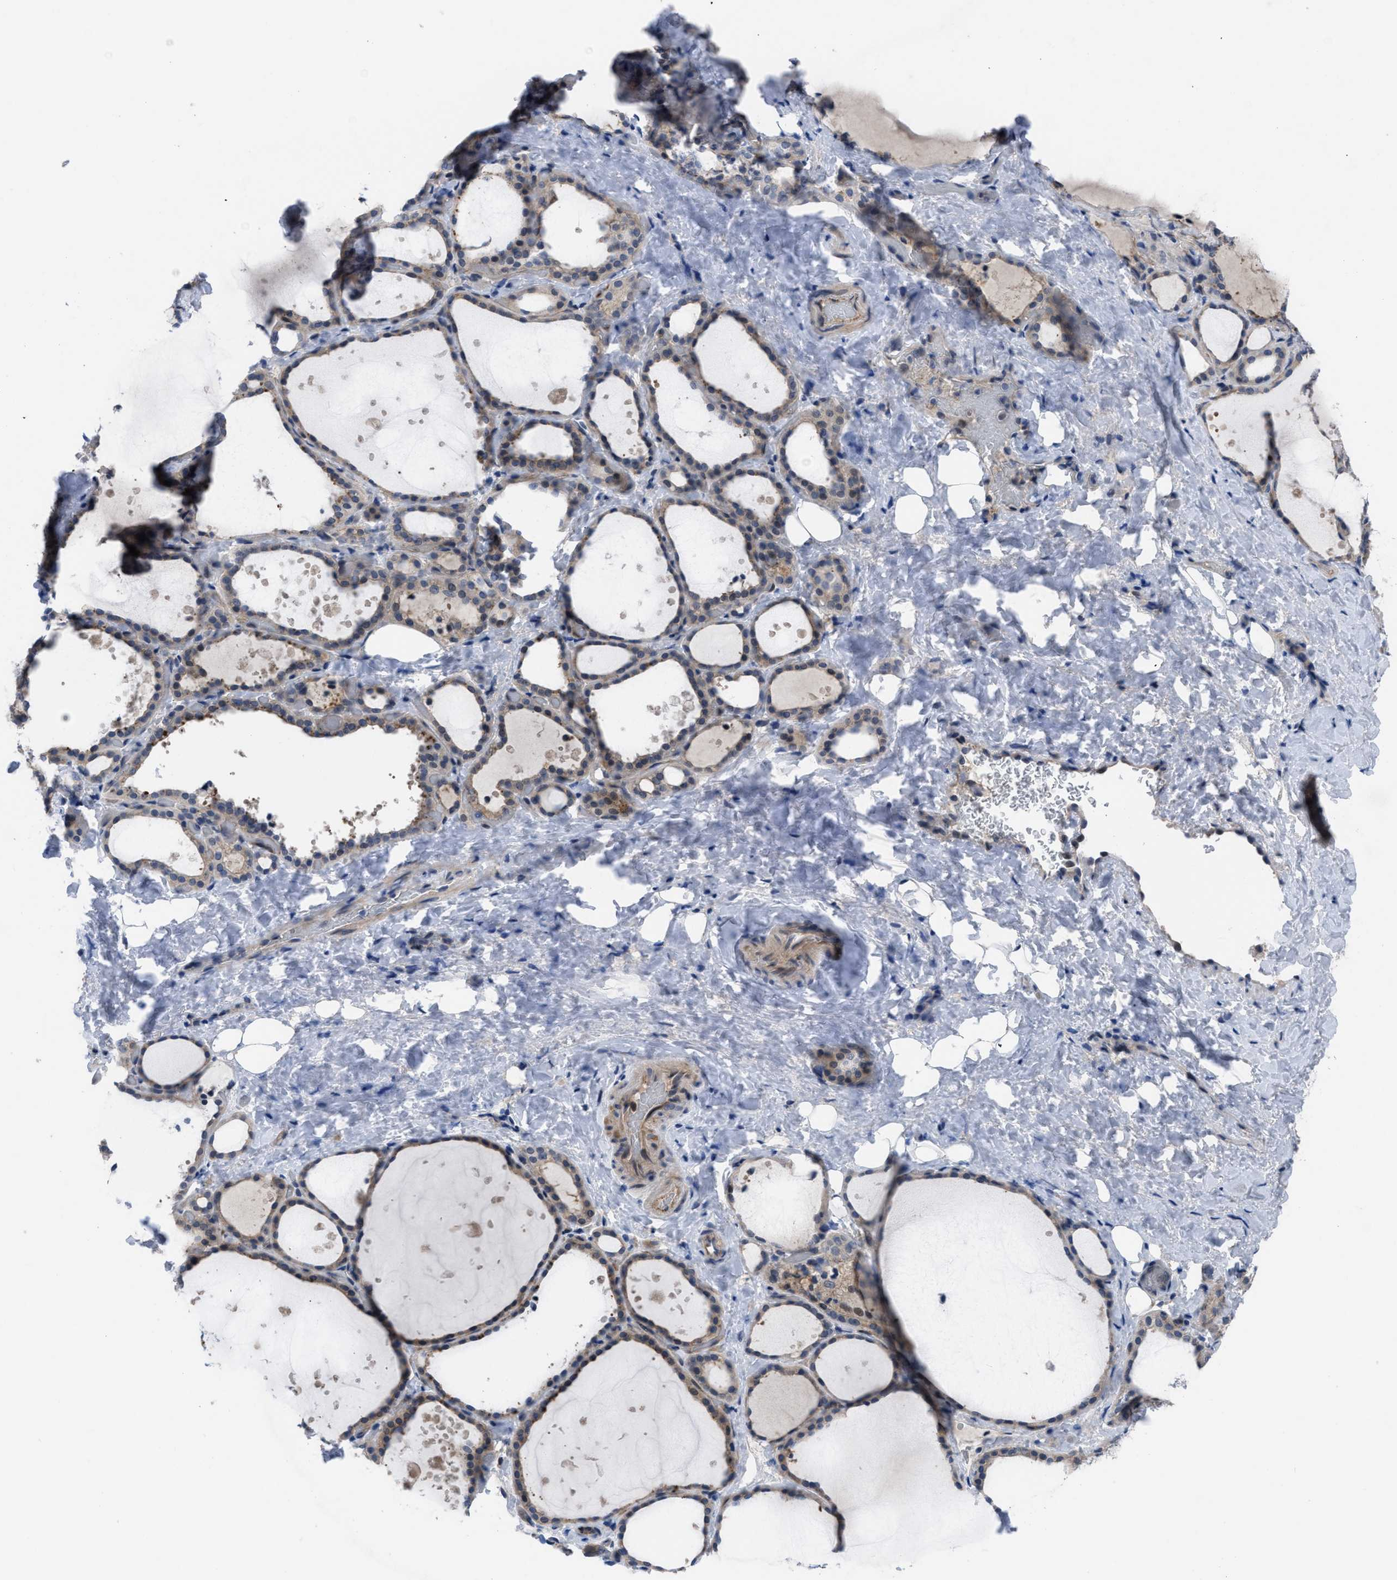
{"staining": {"intensity": "moderate", "quantity": ">75%", "location": "cytoplasmic/membranous"}, "tissue": "thyroid gland", "cell_type": "Glandular cells", "image_type": "normal", "snomed": [{"axis": "morphology", "description": "Normal tissue, NOS"}, {"axis": "topography", "description": "Thyroid gland"}], "caption": "Protein analysis of benign thyroid gland demonstrates moderate cytoplasmic/membranous positivity in about >75% of glandular cells. (DAB IHC with brightfield microscopy, high magnification).", "gene": "IL17RE", "patient": {"sex": "female", "age": 44}}